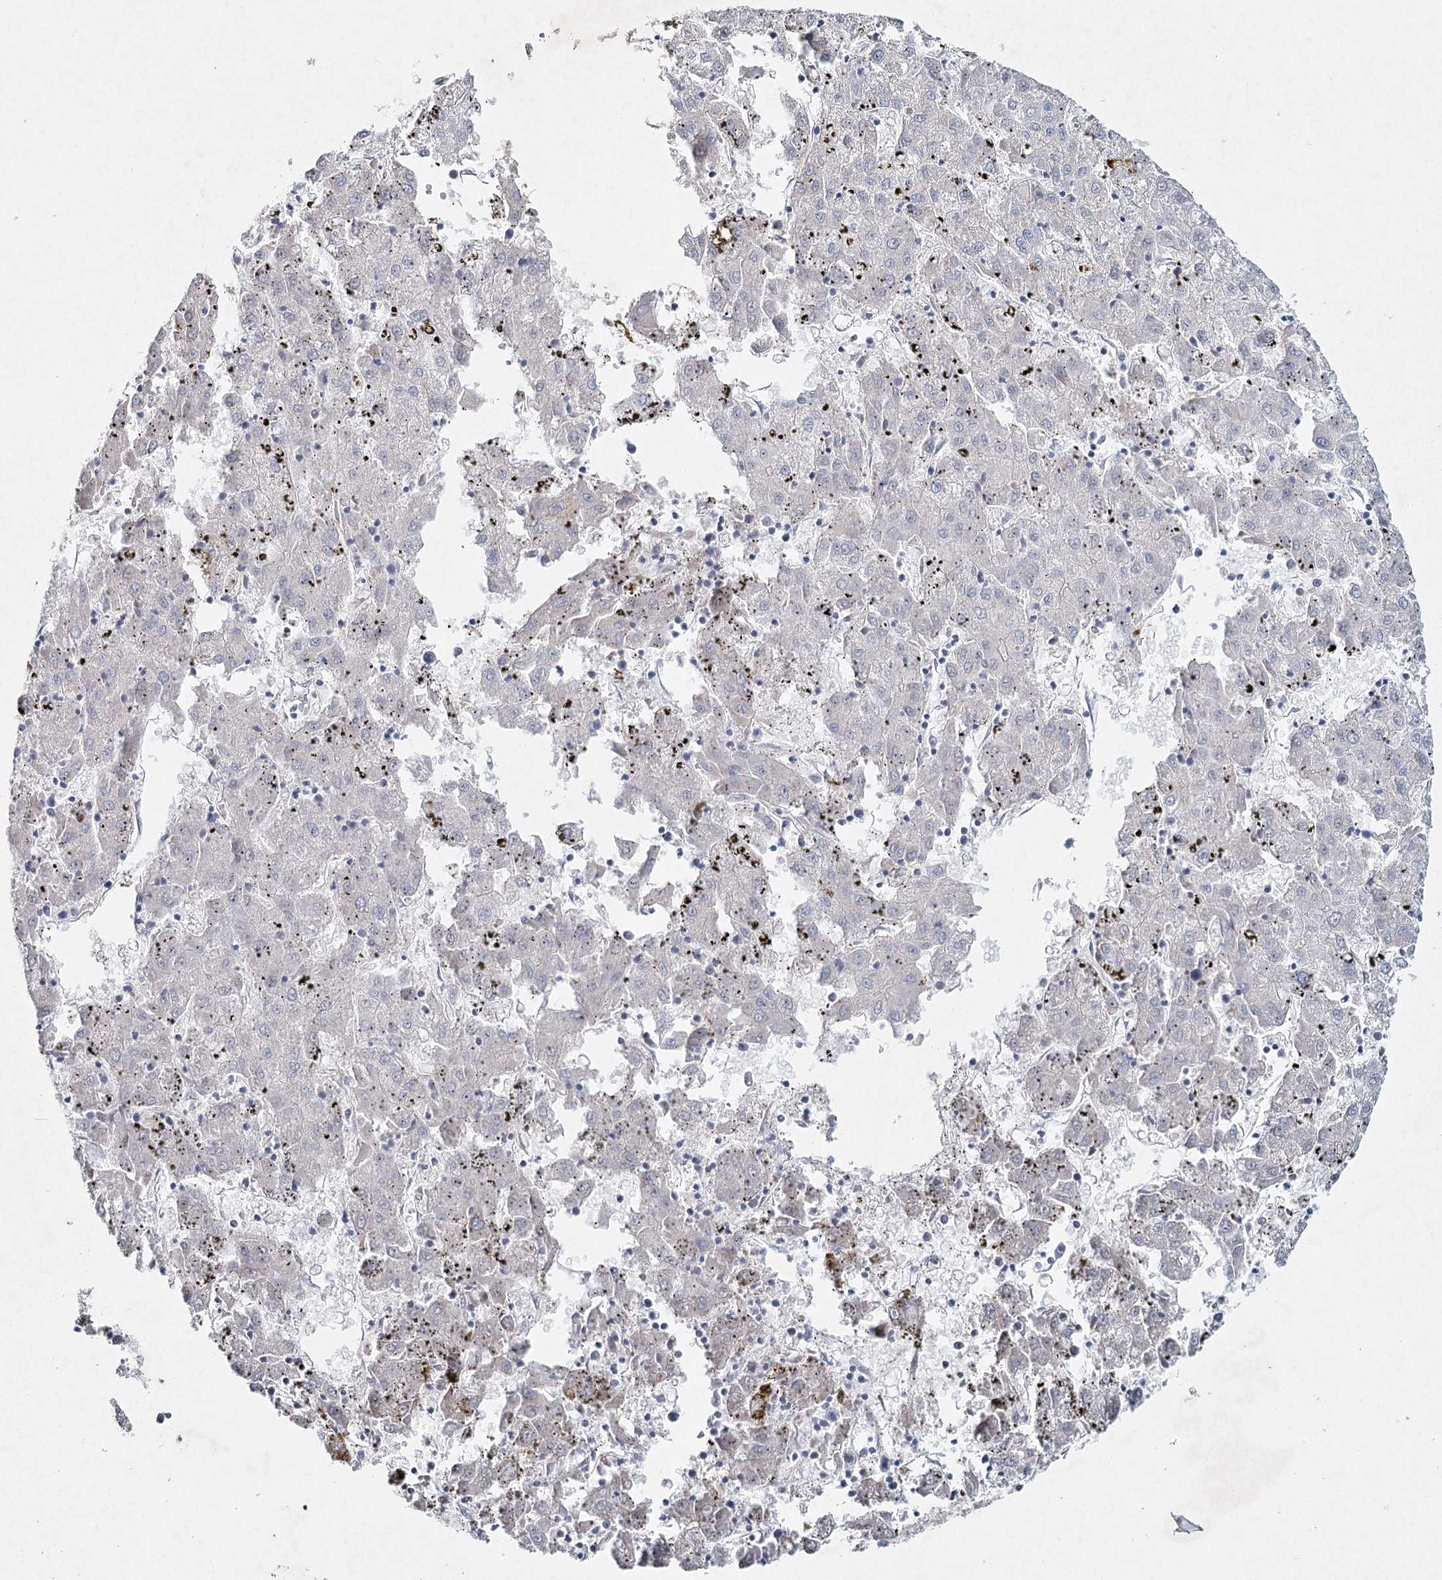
{"staining": {"intensity": "negative", "quantity": "none", "location": "none"}, "tissue": "liver cancer", "cell_type": "Tumor cells", "image_type": "cancer", "snomed": [{"axis": "morphology", "description": "Carcinoma, Hepatocellular, NOS"}, {"axis": "topography", "description": "Liver"}], "caption": "An IHC micrograph of liver hepatocellular carcinoma is shown. There is no staining in tumor cells of liver hepatocellular carcinoma.", "gene": "RFX6", "patient": {"sex": "male", "age": 72}}